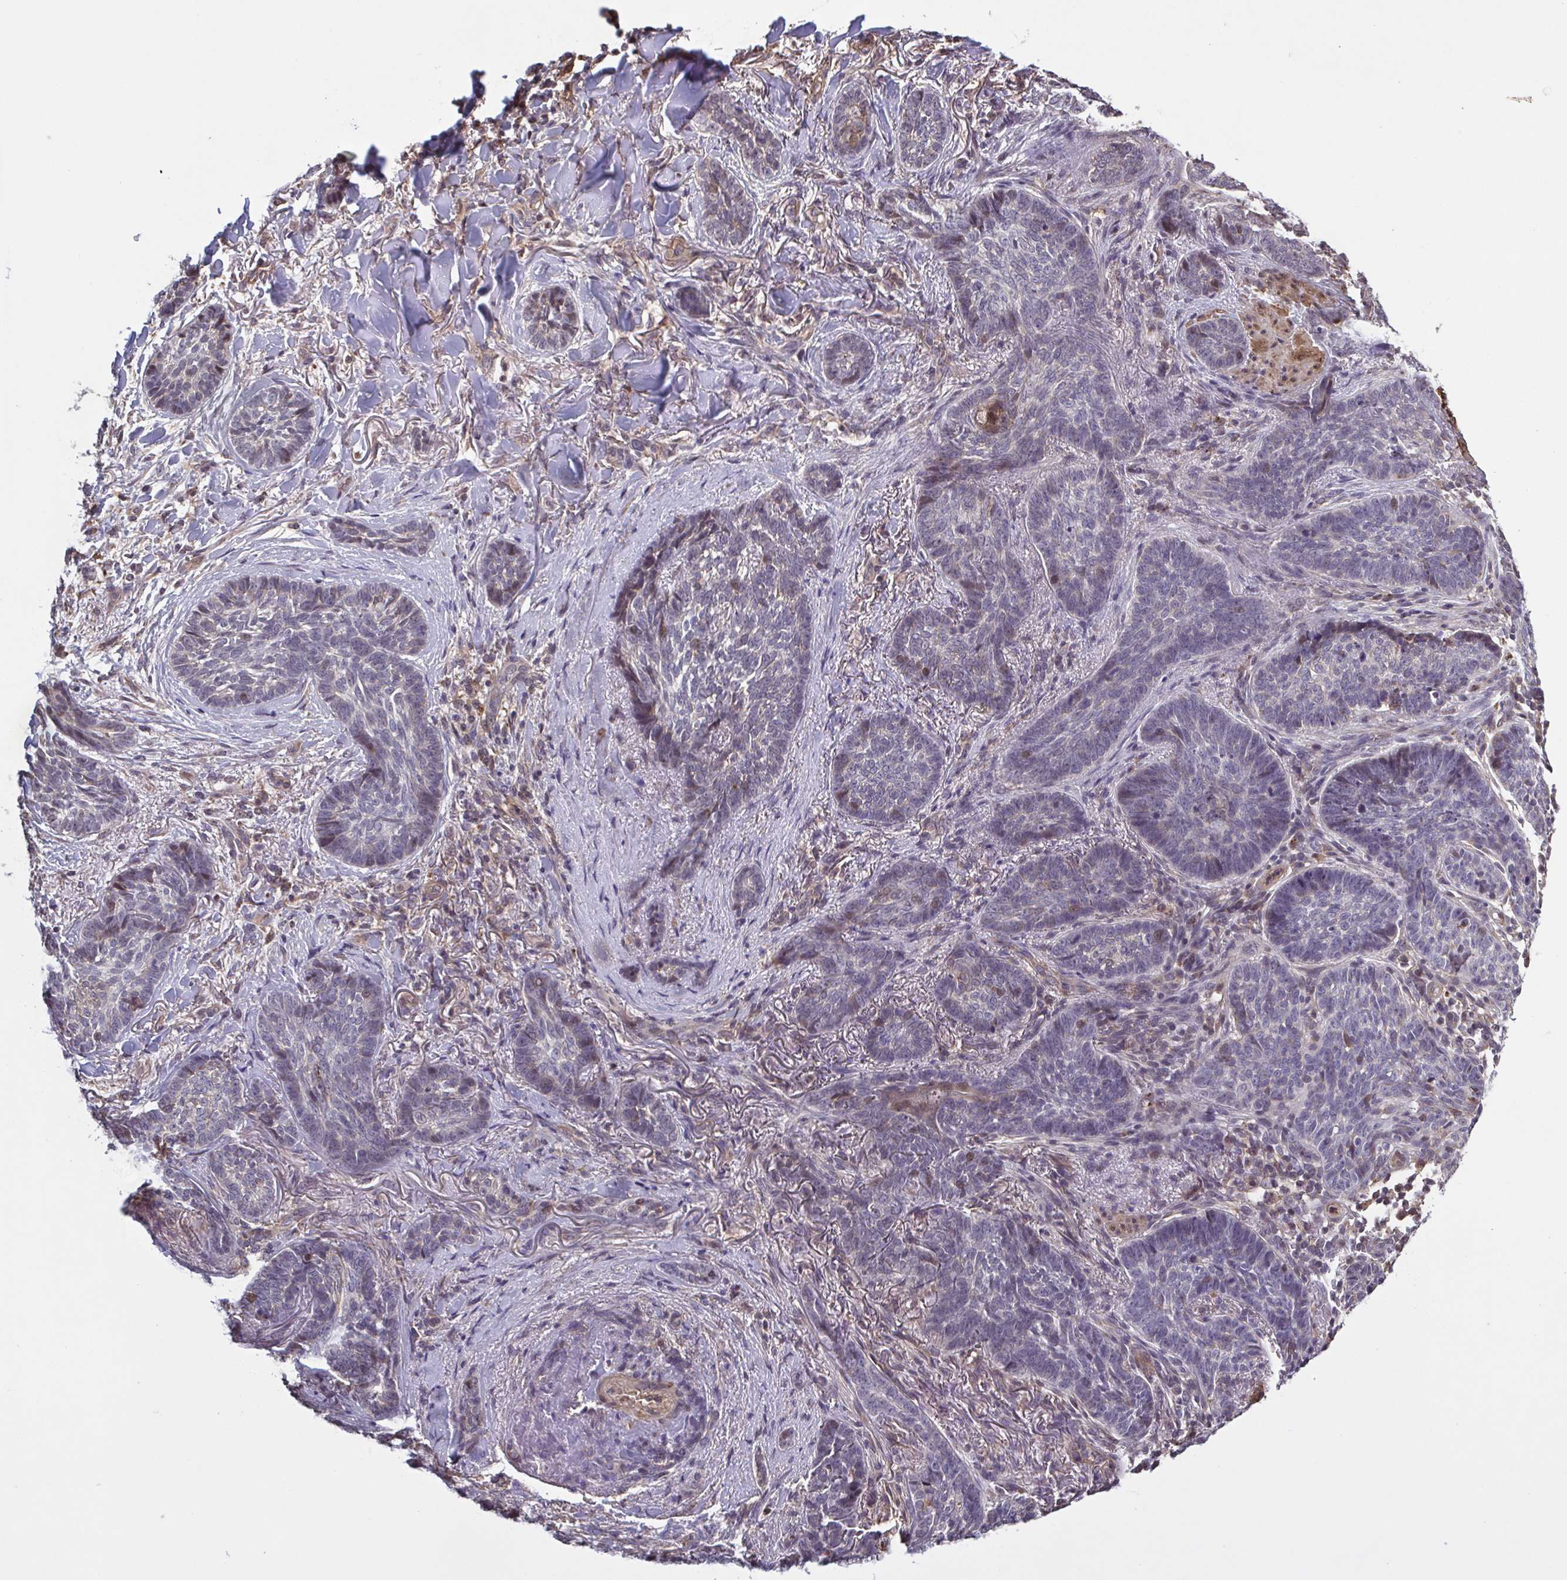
{"staining": {"intensity": "negative", "quantity": "none", "location": "none"}, "tissue": "skin cancer", "cell_type": "Tumor cells", "image_type": "cancer", "snomed": [{"axis": "morphology", "description": "Basal cell carcinoma"}, {"axis": "topography", "description": "Skin"}, {"axis": "topography", "description": "Skin of face"}], "caption": "Immunohistochemical staining of skin cancer (basal cell carcinoma) reveals no significant staining in tumor cells. Nuclei are stained in blue.", "gene": "ZNF200", "patient": {"sex": "male", "age": 88}}